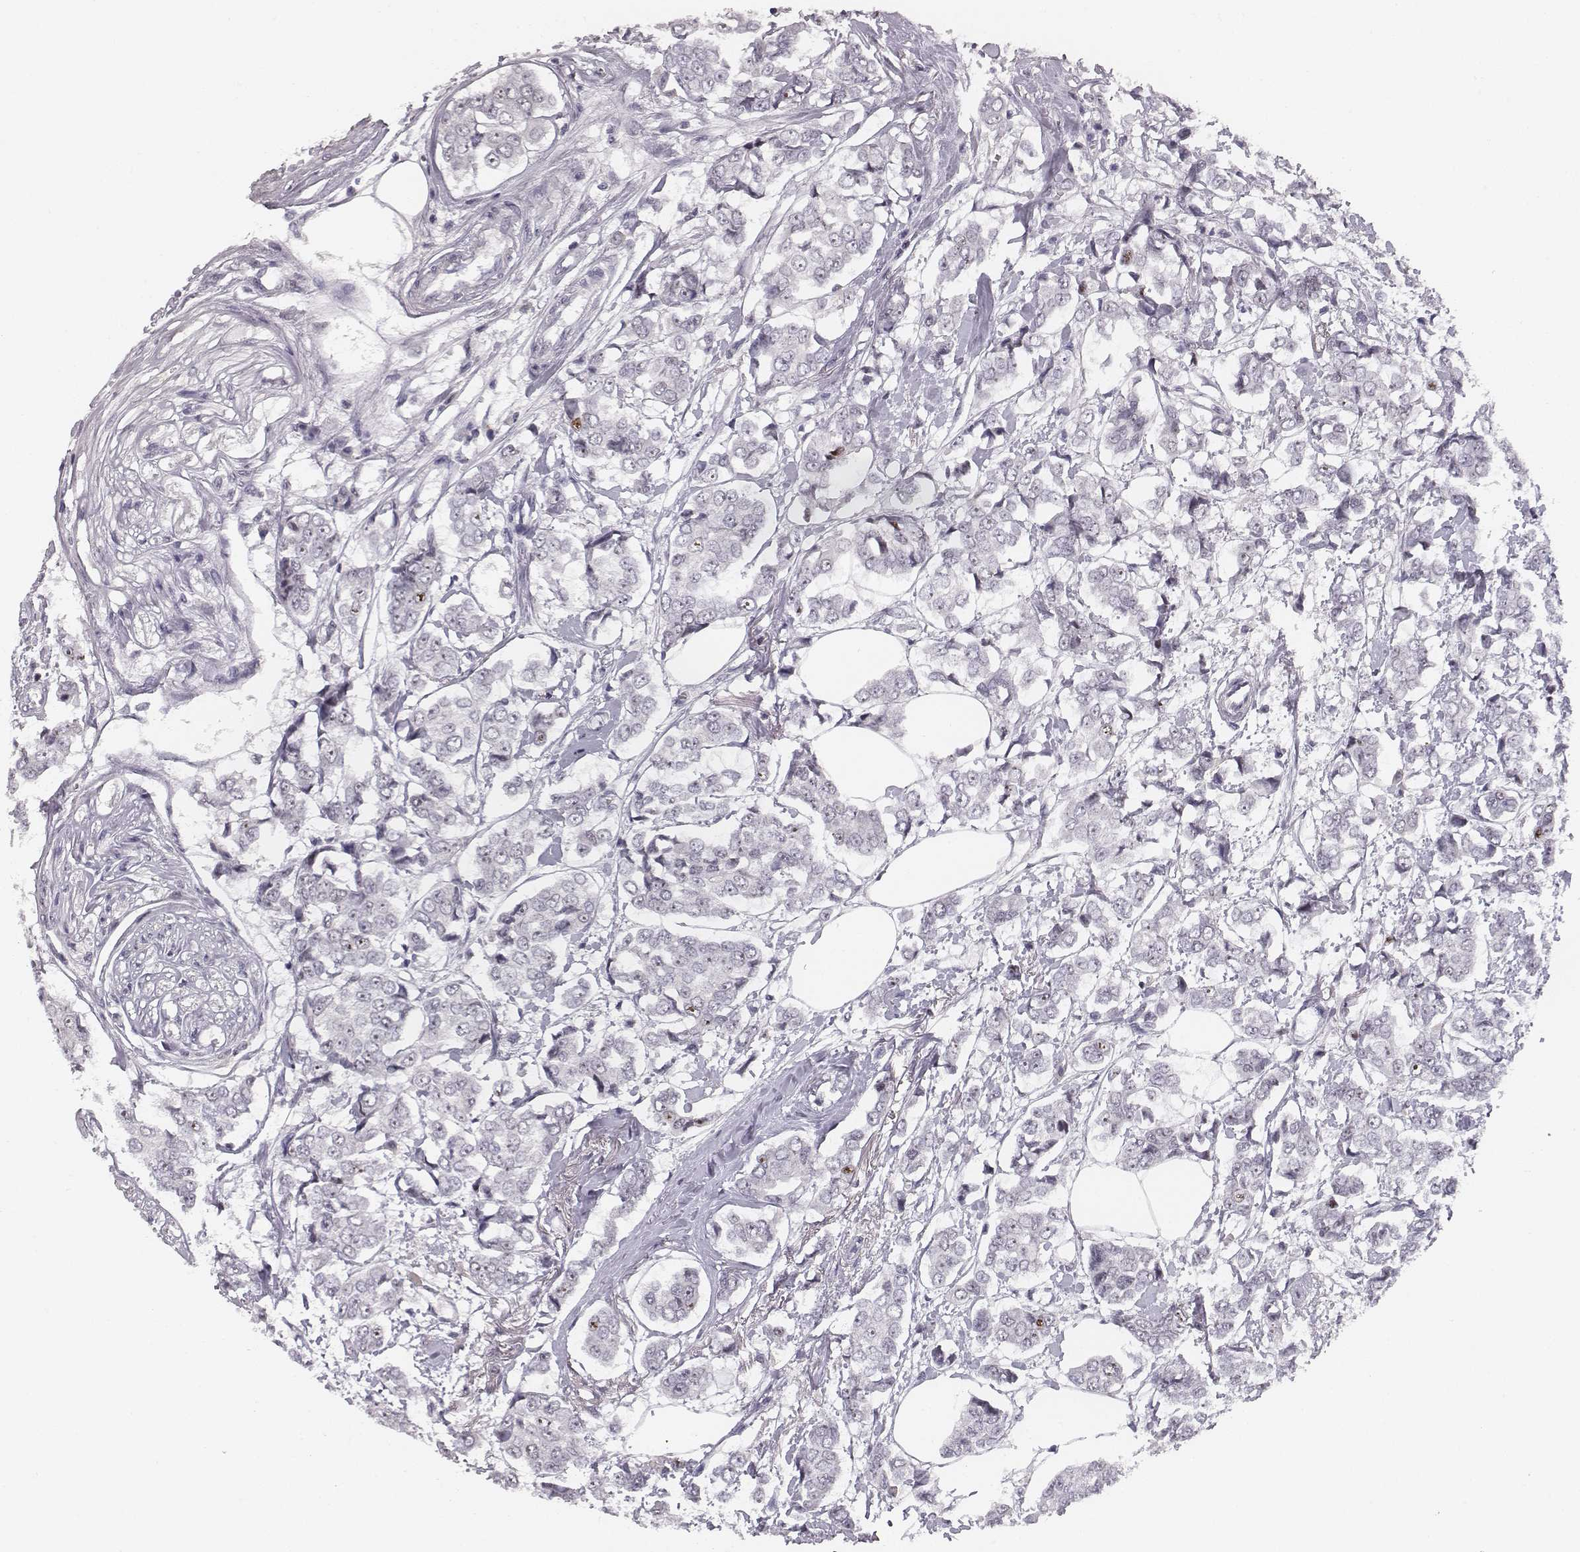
{"staining": {"intensity": "negative", "quantity": "none", "location": "none"}, "tissue": "breast cancer", "cell_type": "Tumor cells", "image_type": "cancer", "snomed": [{"axis": "morphology", "description": "Duct carcinoma"}, {"axis": "topography", "description": "Breast"}], "caption": "Immunohistochemistry of breast cancer shows no staining in tumor cells.", "gene": "NIFK", "patient": {"sex": "female", "age": 94}}